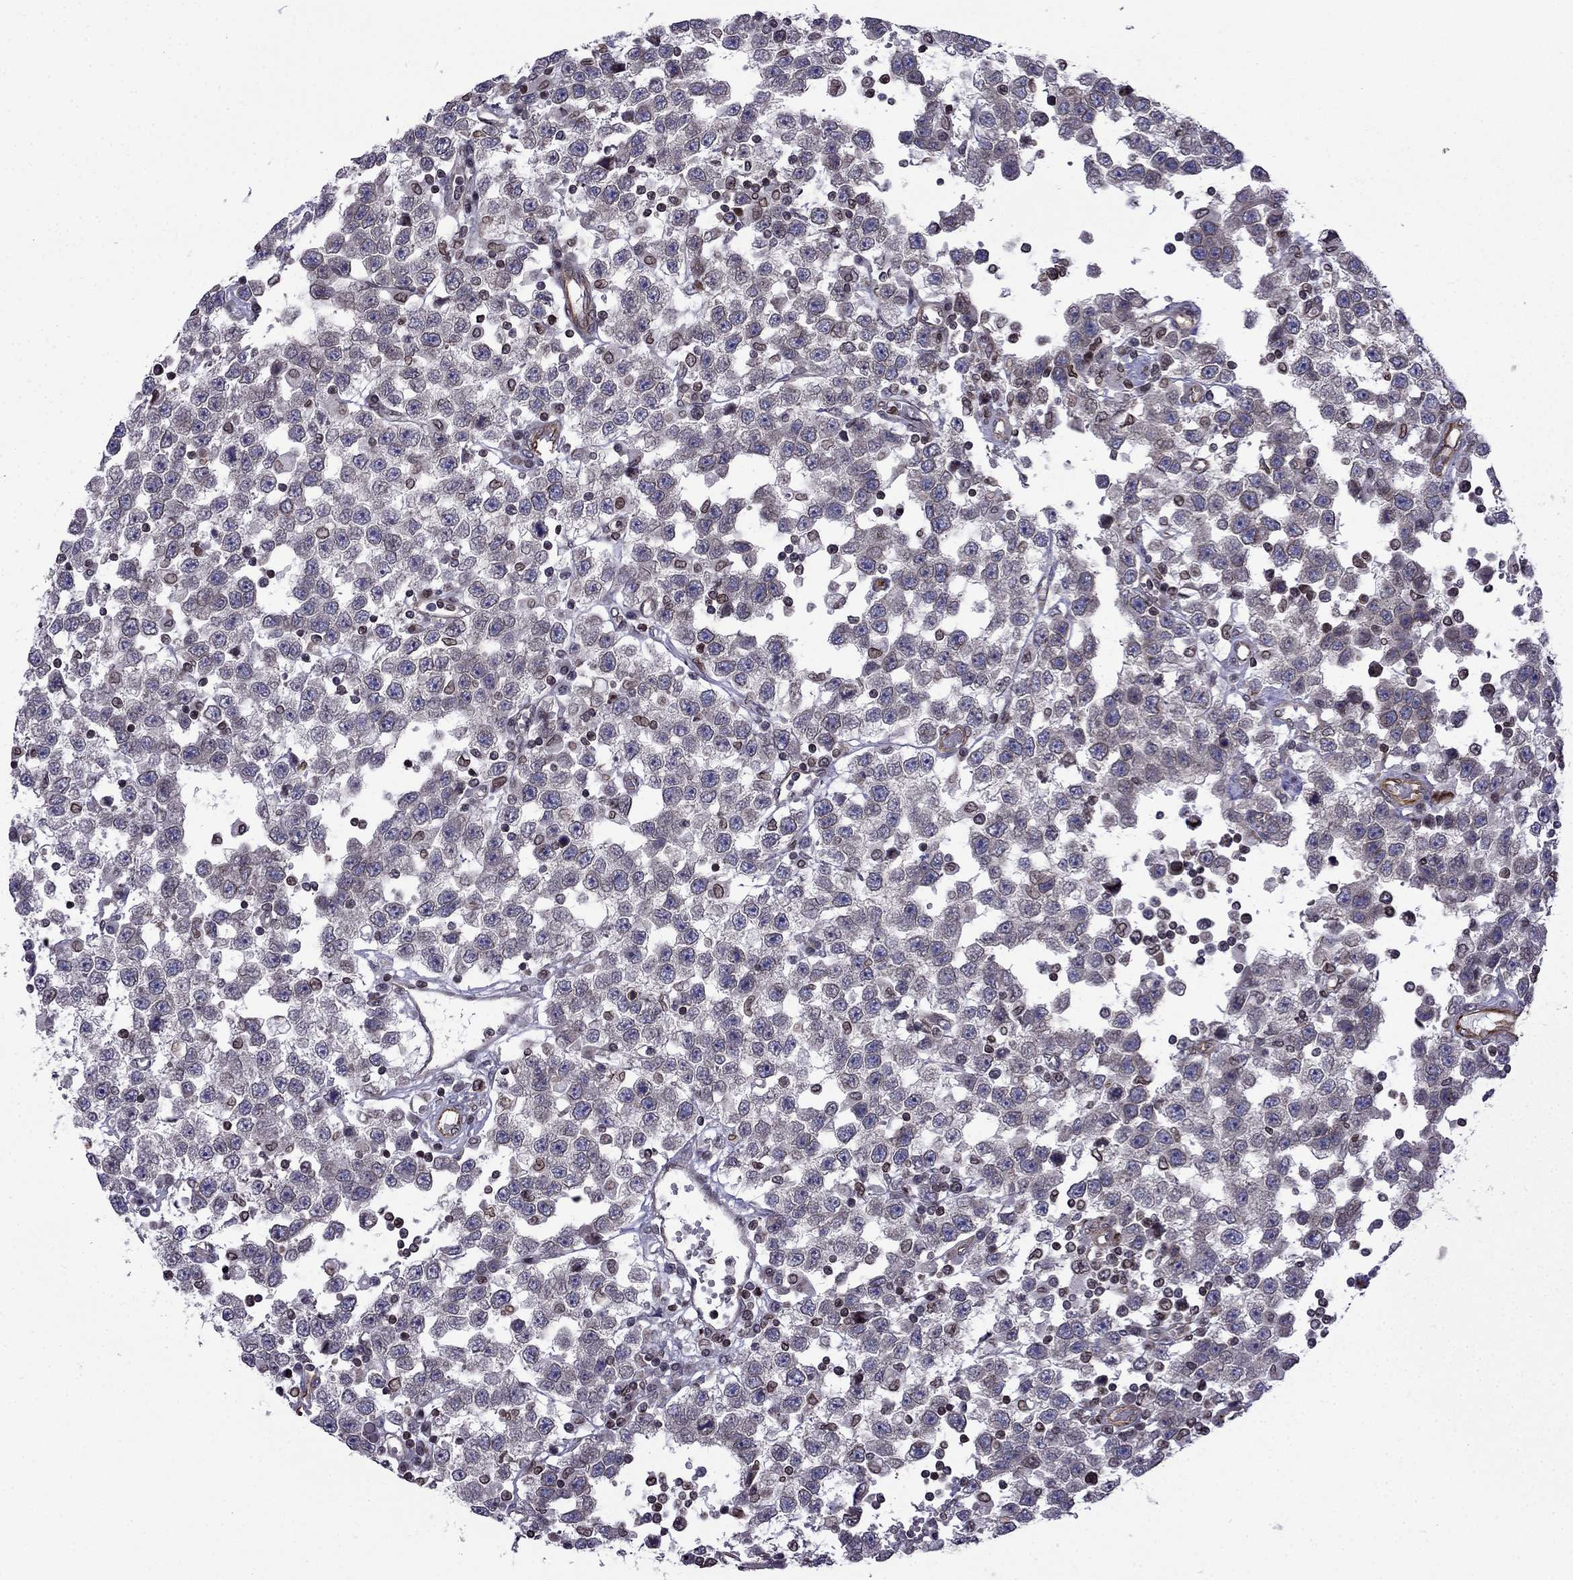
{"staining": {"intensity": "negative", "quantity": "none", "location": "none"}, "tissue": "testis cancer", "cell_type": "Tumor cells", "image_type": "cancer", "snomed": [{"axis": "morphology", "description": "Seminoma, NOS"}, {"axis": "topography", "description": "Testis"}], "caption": "High magnification brightfield microscopy of testis cancer (seminoma) stained with DAB (3,3'-diaminobenzidine) (brown) and counterstained with hematoxylin (blue): tumor cells show no significant positivity. (Immunohistochemistry (ihc), brightfield microscopy, high magnification).", "gene": "CDC42BPA", "patient": {"sex": "male", "age": 34}}